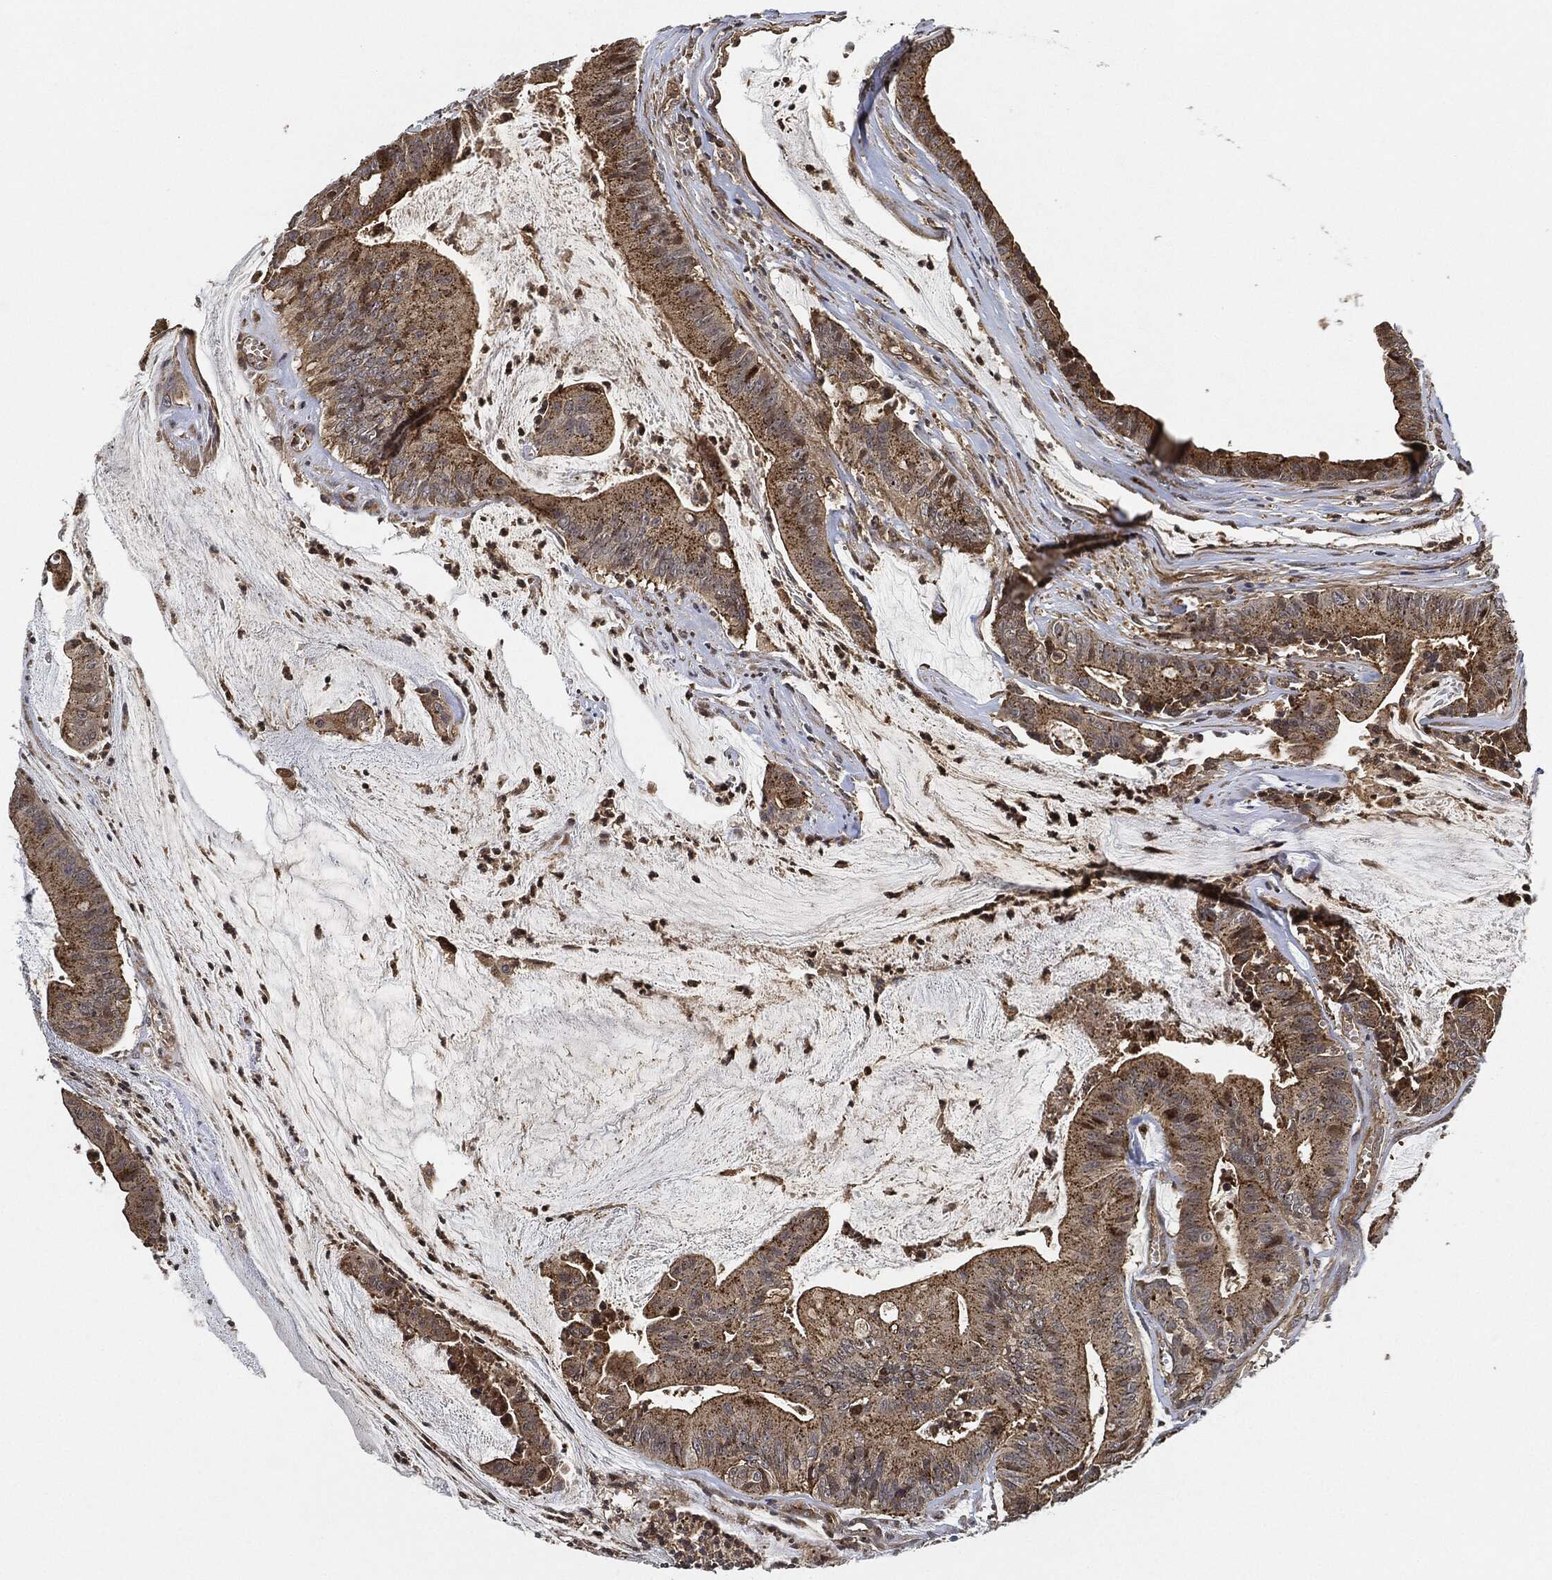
{"staining": {"intensity": "strong", "quantity": ">75%", "location": "cytoplasmic/membranous"}, "tissue": "colorectal cancer", "cell_type": "Tumor cells", "image_type": "cancer", "snomed": [{"axis": "morphology", "description": "Adenocarcinoma, NOS"}, {"axis": "topography", "description": "Colon"}], "caption": "Protein staining displays strong cytoplasmic/membranous expression in approximately >75% of tumor cells in colorectal adenocarcinoma. The staining was performed using DAB (3,3'-diaminobenzidine) to visualize the protein expression in brown, while the nuclei were stained in blue with hematoxylin (Magnification: 20x).", "gene": "MAP3K3", "patient": {"sex": "female", "age": 69}}